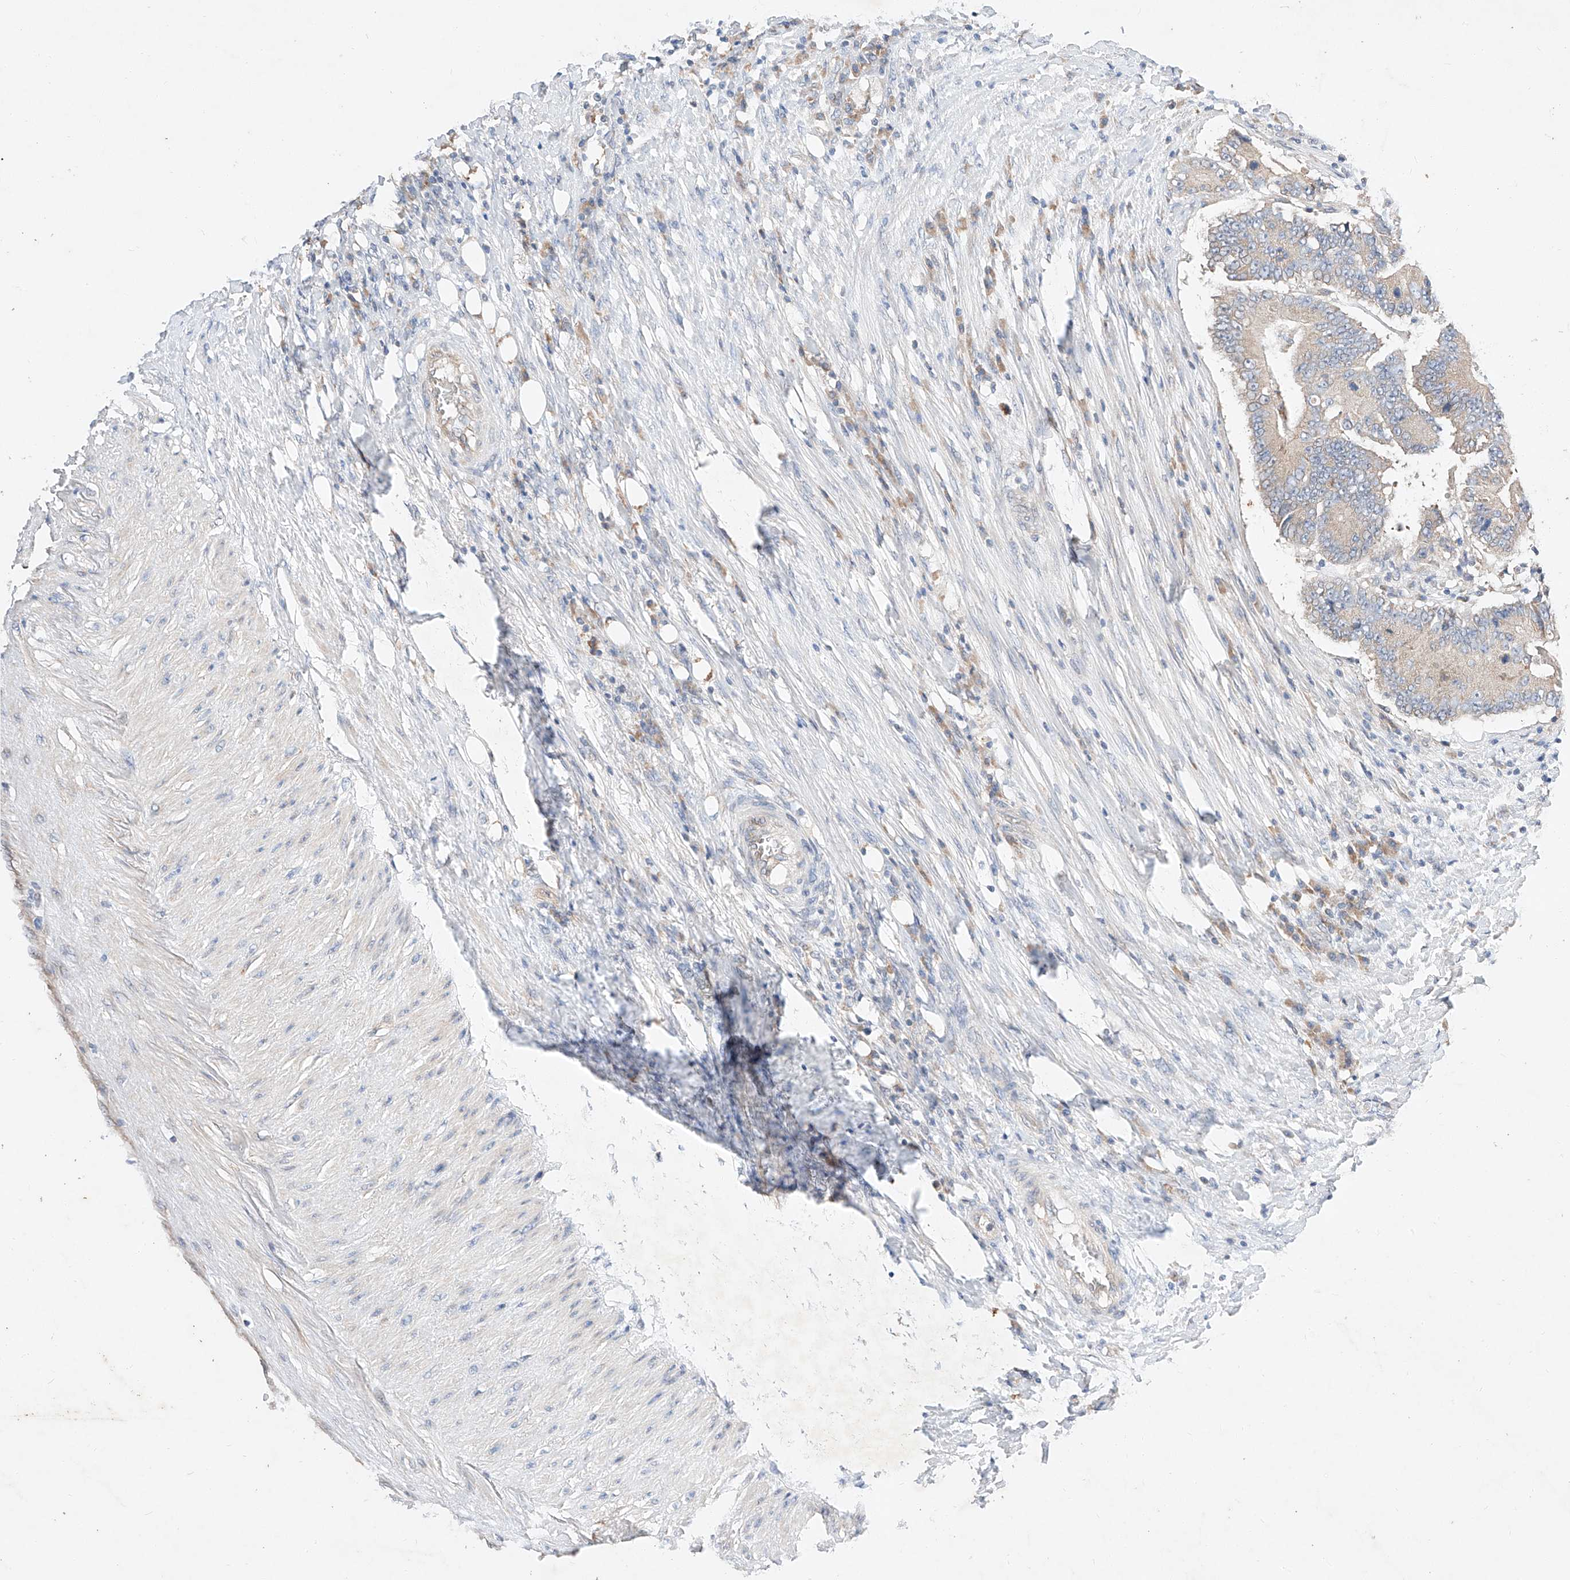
{"staining": {"intensity": "negative", "quantity": "none", "location": "none"}, "tissue": "colorectal cancer", "cell_type": "Tumor cells", "image_type": "cancer", "snomed": [{"axis": "morphology", "description": "Adenocarcinoma, NOS"}, {"axis": "topography", "description": "Colon"}], "caption": "Tumor cells show no significant protein staining in adenocarcinoma (colorectal).", "gene": "C6orf118", "patient": {"sex": "male", "age": 83}}